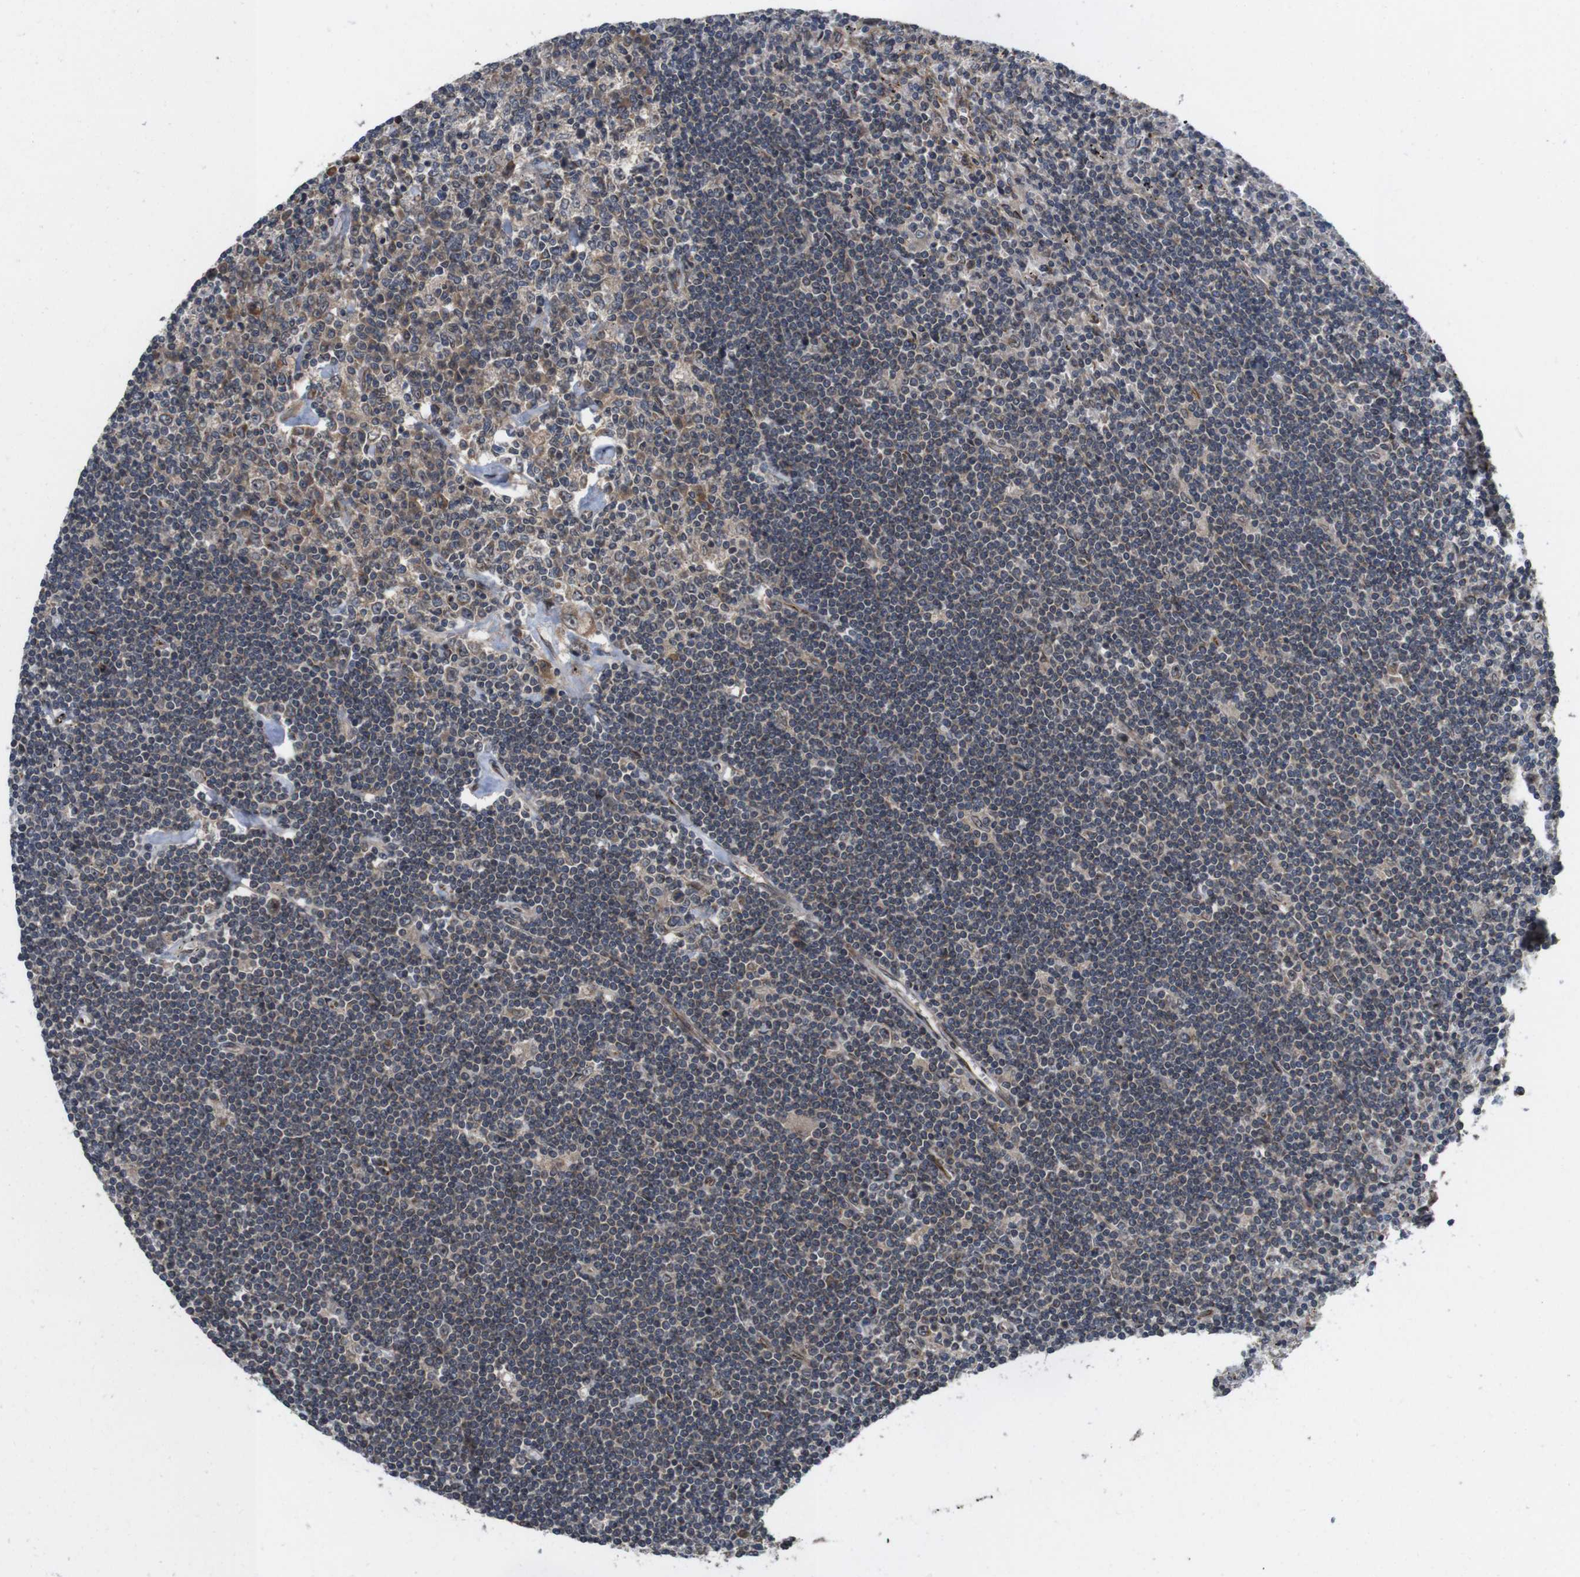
{"staining": {"intensity": "moderate", "quantity": "<25%", "location": "cytoplasmic/membranous"}, "tissue": "lymphoma", "cell_type": "Tumor cells", "image_type": "cancer", "snomed": [{"axis": "morphology", "description": "Malignant lymphoma, non-Hodgkin's type, Low grade"}, {"axis": "topography", "description": "Spleen"}], "caption": "This image demonstrates immunohistochemistry staining of lymphoma, with low moderate cytoplasmic/membranous staining in about <25% of tumor cells.", "gene": "EFCAB14", "patient": {"sex": "male", "age": 76}}